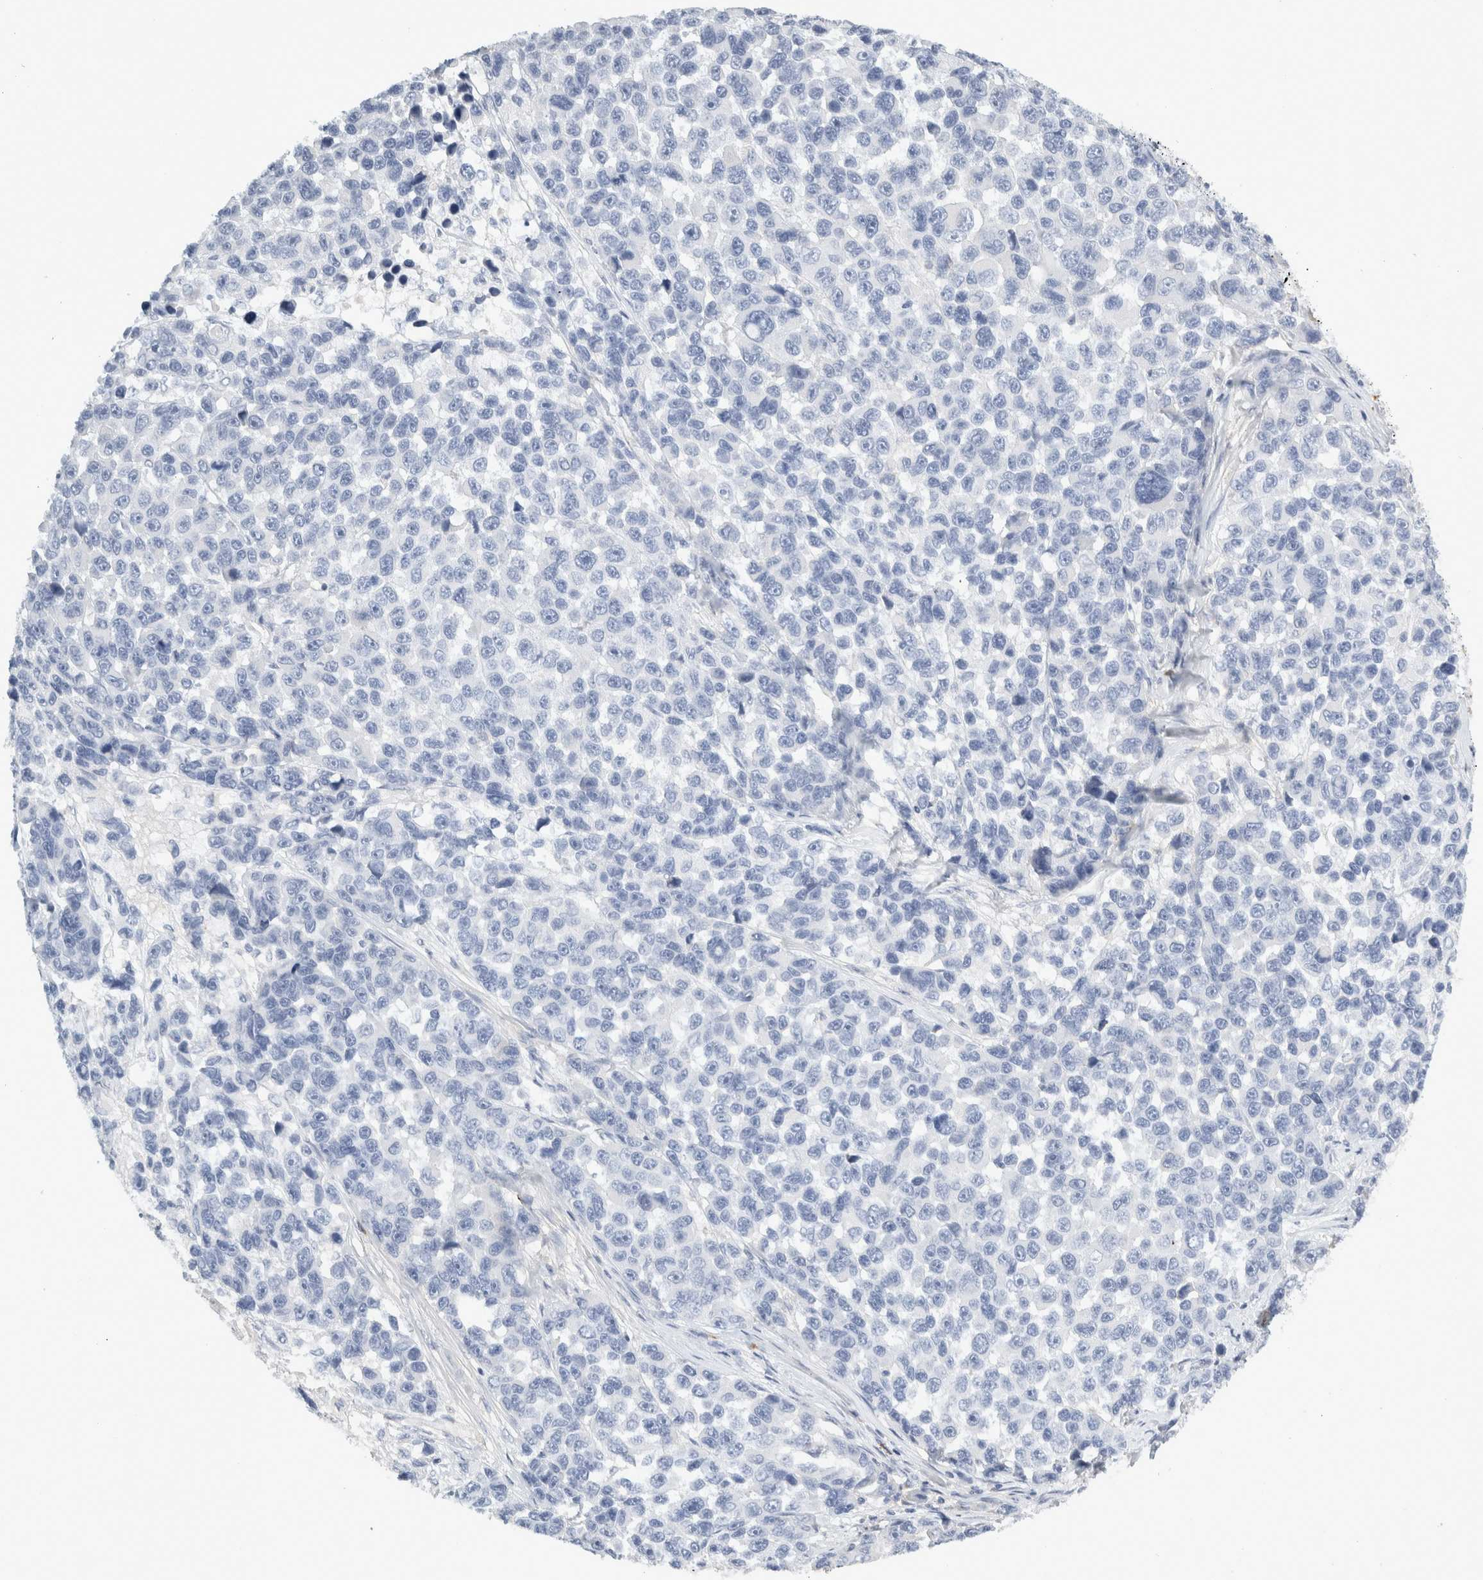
{"staining": {"intensity": "negative", "quantity": "none", "location": "none"}, "tissue": "melanoma", "cell_type": "Tumor cells", "image_type": "cancer", "snomed": [{"axis": "morphology", "description": "Malignant melanoma, NOS"}, {"axis": "topography", "description": "Skin"}], "caption": "A high-resolution photomicrograph shows immunohistochemistry staining of melanoma, which shows no significant positivity in tumor cells.", "gene": "FGL2", "patient": {"sex": "male", "age": 53}}